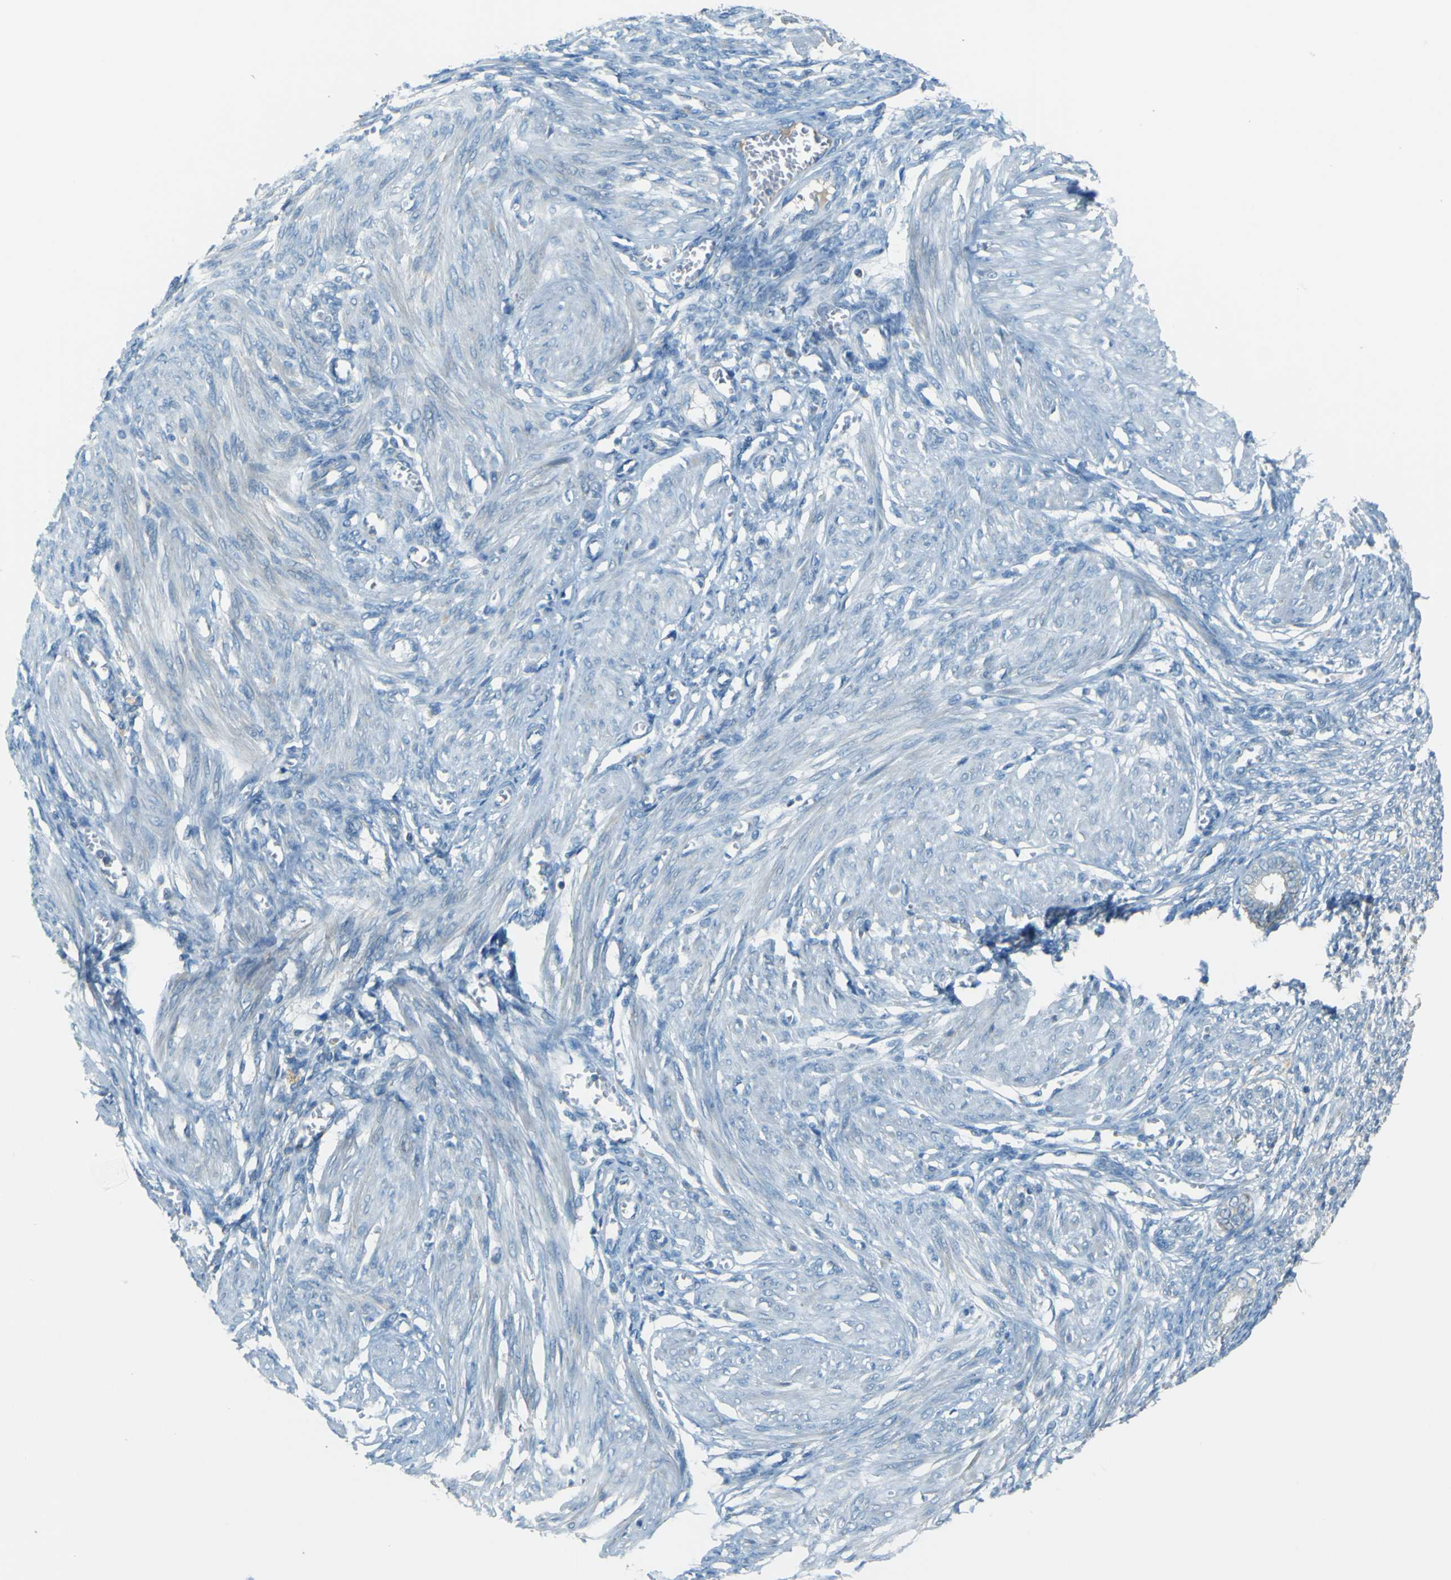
{"staining": {"intensity": "negative", "quantity": "none", "location": "none"}, "tissue": "endometrium", "cell_type": "Cells in endometrial stroma", "image_type": "normal", "snomed": [{"axis": "morphology", "description": "Normal tissue, NOS"}, {"axis": "topography", "description": "Endometrium"}], "caption": "This is a histopathology image of IHC staining of unremarkable endometrium, which shows no expression in cells in endometrial stroma.", "gene": "FKTN", "patient": {"sex": "female", "age": 72}}